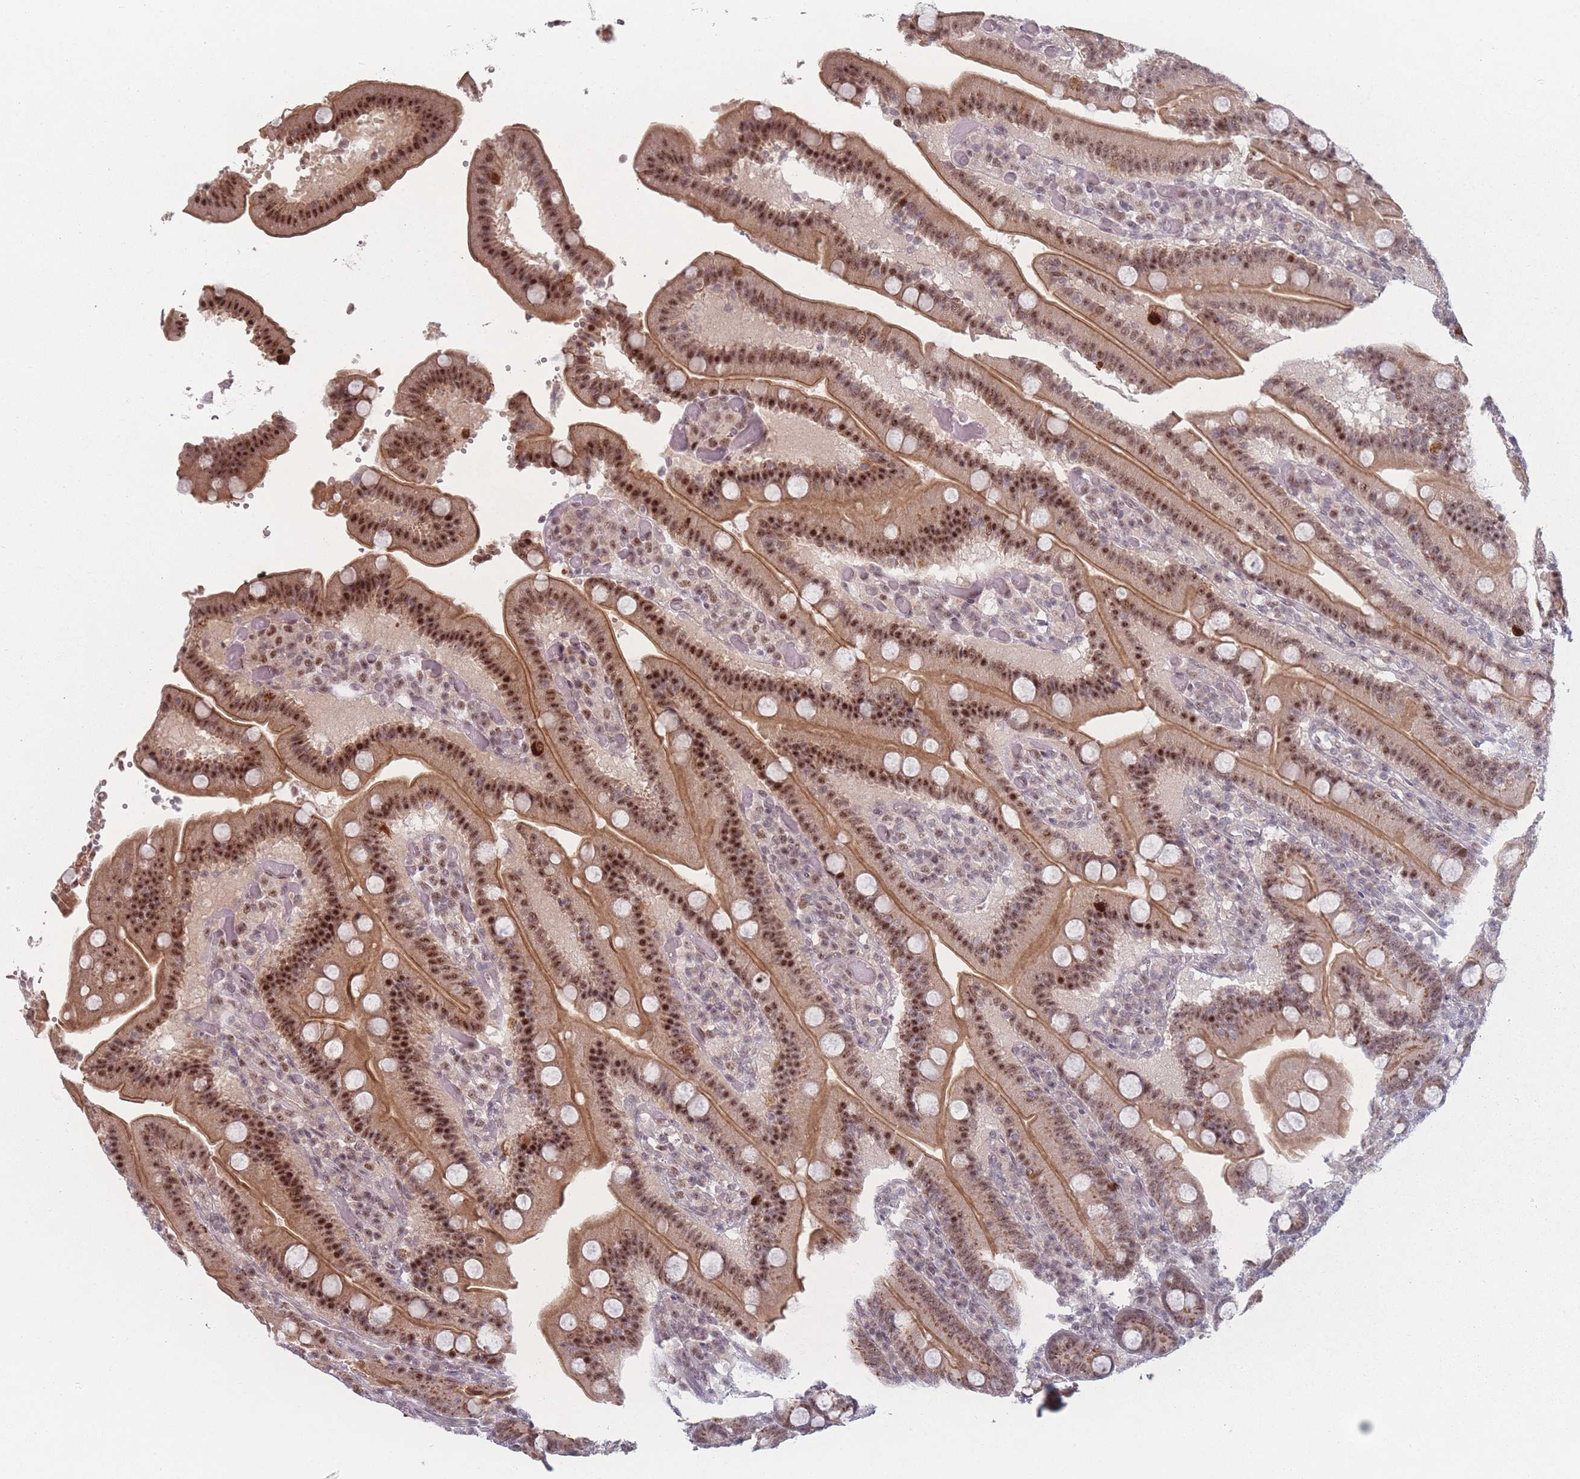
{"staining": {"intensity": "moderate", "quantity": ">75%", "location": "cytoplasmic/membranous,nuclear"}, "tissue": "duodenum", "cell_type": "Glandular cells", "image_type": "normal", "snomed": [{"axis": "morphology", "description": "Normal tissue, NOS"}, {"axis": "topography", "description": "Duodenum"}], "caption": "Brown immunohistochemical staining in unremarkable human duodenum exhibits moderate cytoplasmic/membranous,nuclear positivity in approximately >75% of glandular cells. (DAB = brown stain, brightfield microscopy at high magnification).", "gene": "ZC3H14", "patient": {"sex": "female", "age": 62}}